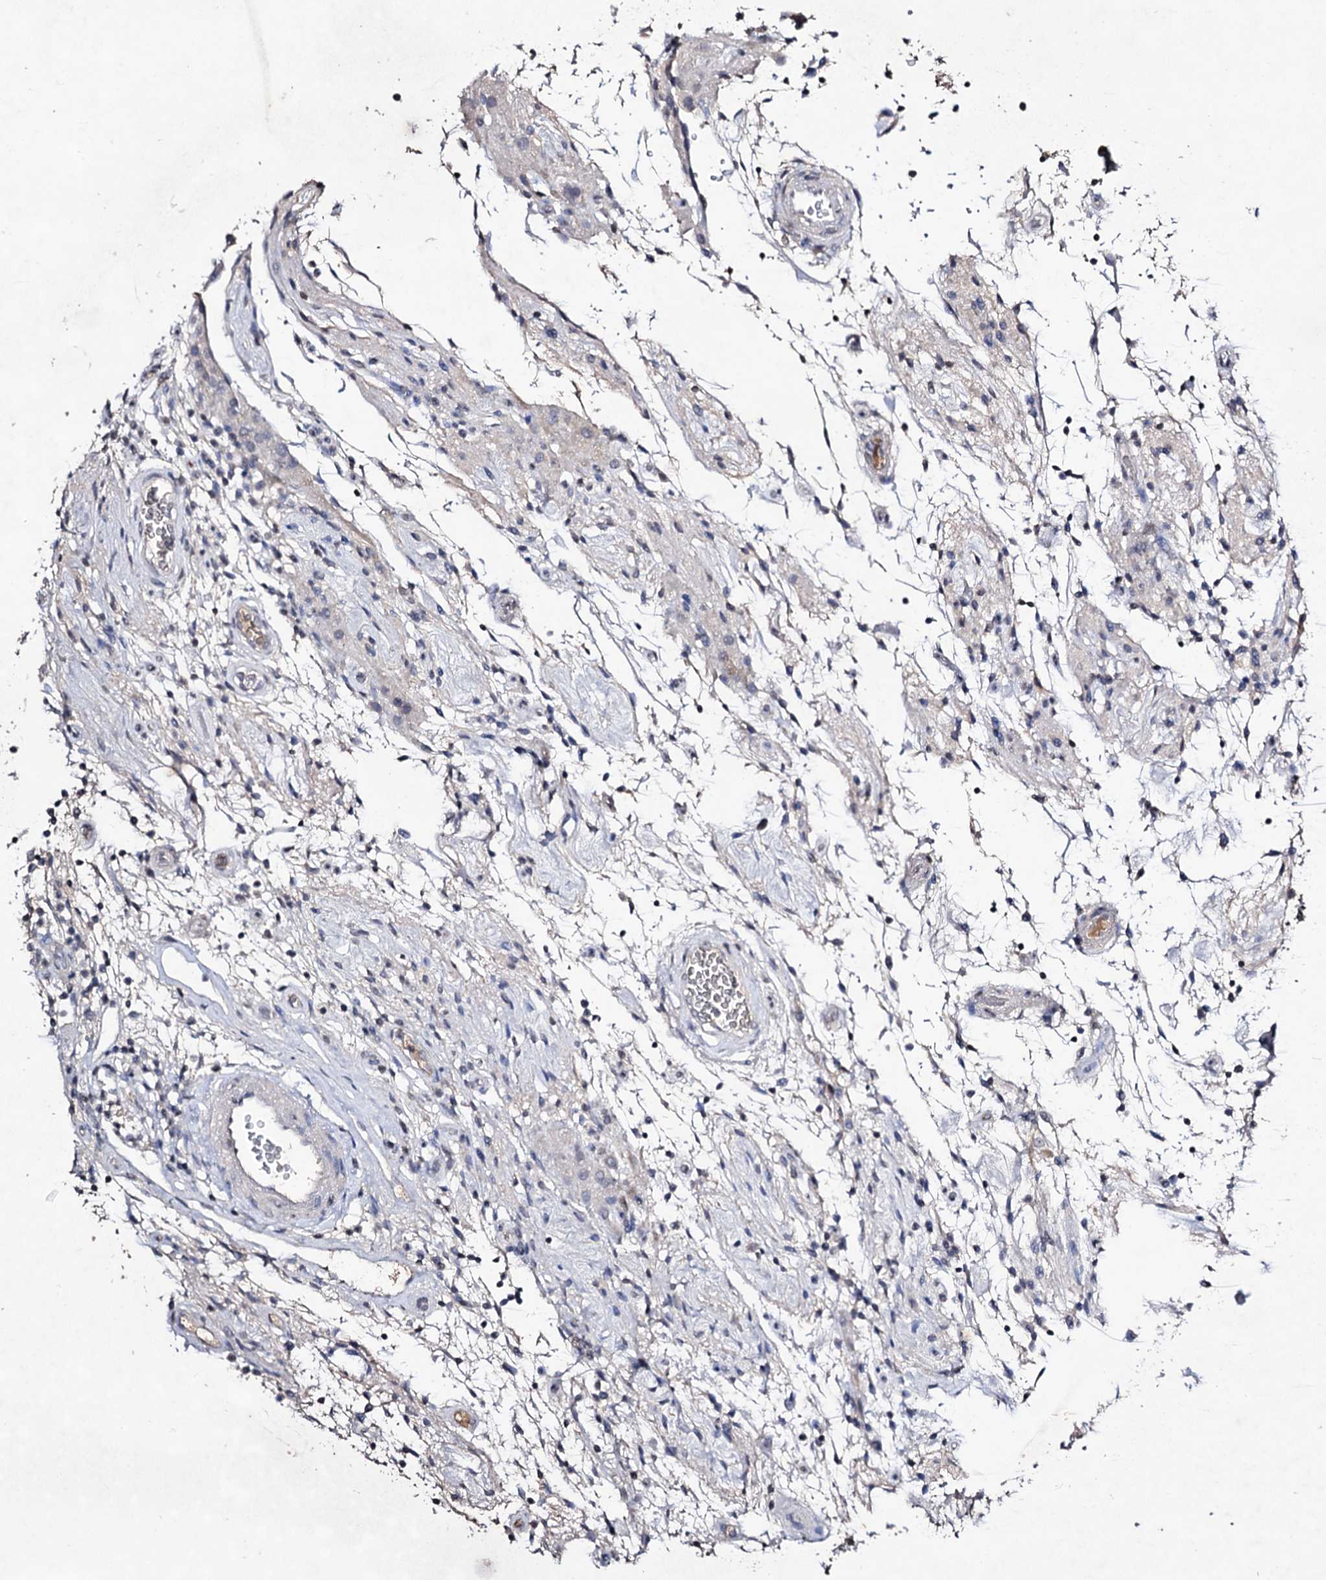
{"staining": {"intensity": "negative", "quantity": "none", "location": "none"}, "tissue": "testis cancer", "cell_type": "Tumor cells", "image_type": "cancer", "snomed": [{"axis": "morphology", "description": "Seminoma, NOS"}, {"axis": "topography", "description": "Testis"}], "caption": "Tumor cells show no significant protein positivity in seminoma (testis).", "gene": "PLIN1", "patient": {"sex": "male", "age": 49}}